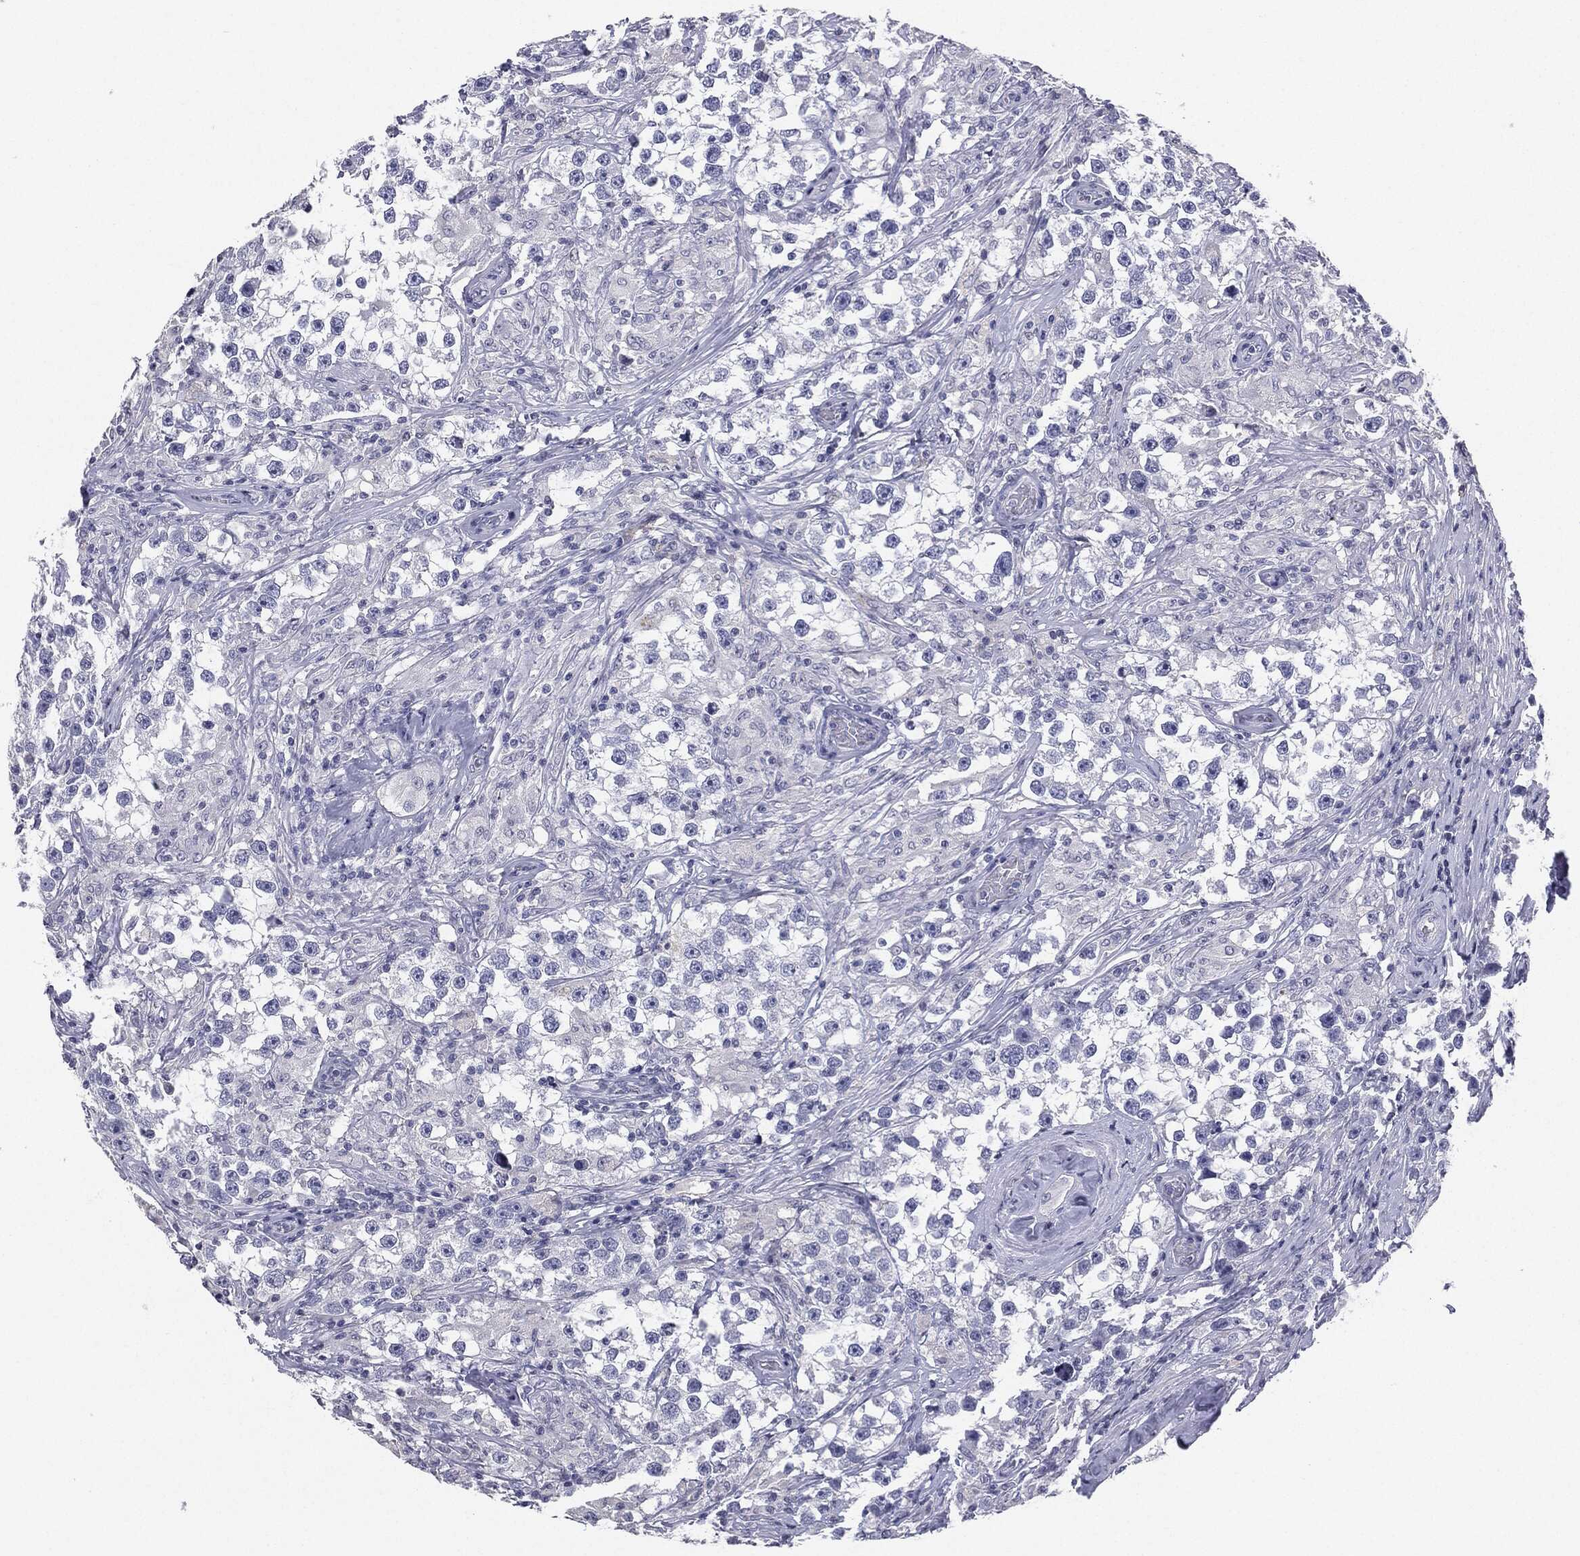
{"staining": {"intensity": "negative", "quantity": "none", "location": "none"}, "tissue": "testis cancer", "cell_type": "Tumor cells", "image_type": "cancer", "snomed": [{"axis": "morphology", "description": "Seminoma, NOS"}, {"axis": "topography", "description": "Testis"}], "caption": "High power microscopy histopathology image of an immunohistochemistry histopathology image of testis cancer, revealing no significant positivity in tumor cells.", "gene": "SERPINB4", "patient": {"sex": "male", "age": 46}}